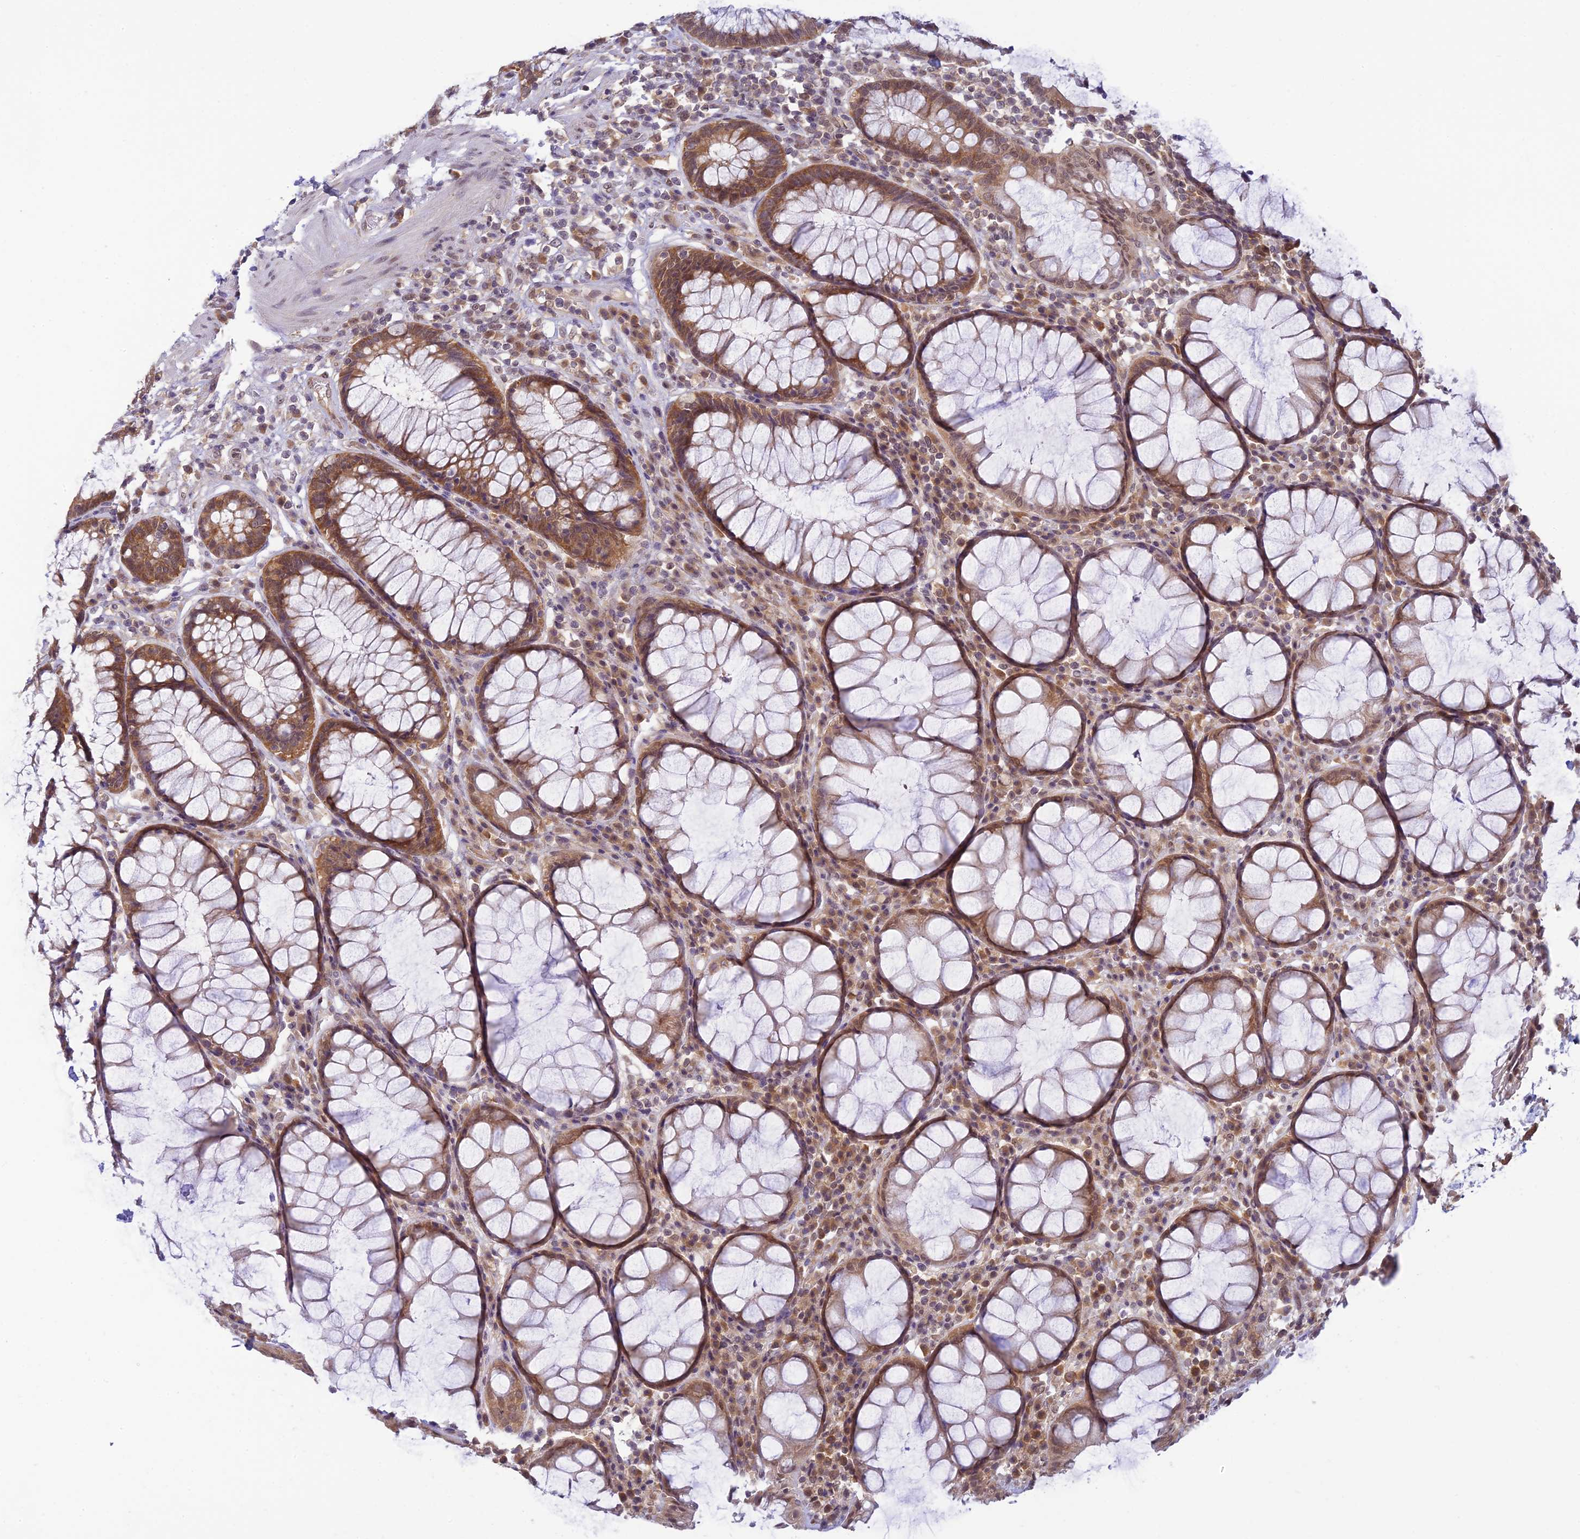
{"staining": {"intensity": "moderate", "quantity": ">75%", "location": "cytoplasmic/membranous"}, "tissue": "rectum", "cell_type": "Glandular cells", "image_type": "normal", "snomed": [{"axis": "morphology", "description": "Normal tissue, NOS"}, {"axis": "topography", "description": "Rectum"}], "caption": "Rectum stained with immunohistochemistry (IHC) displays moderate cytoplasmic/membranous staining in about >75% of glandular cells.", "gene": "SKIC8", "patient": {"sex": "male", "age": 64}}